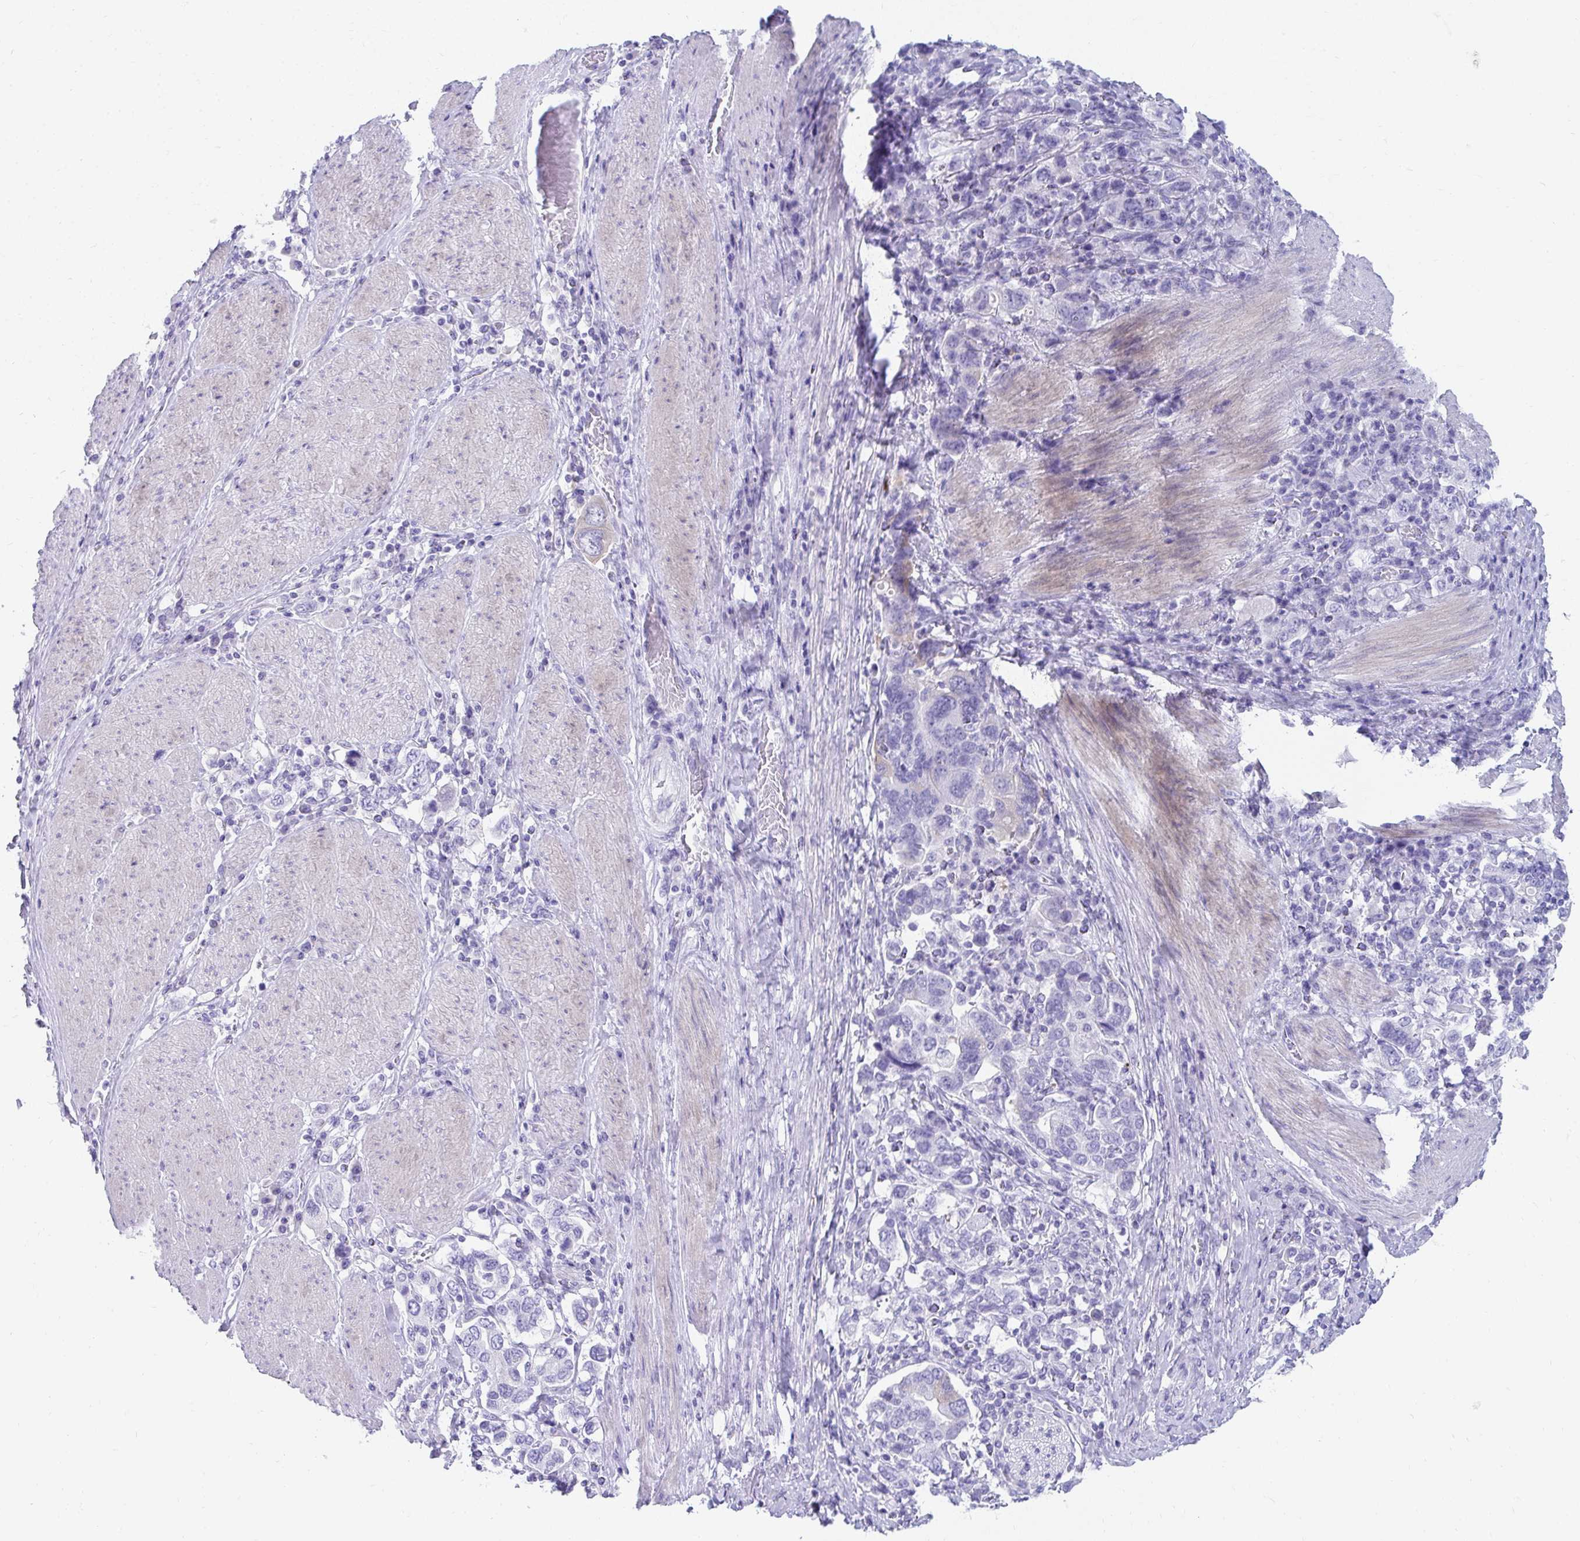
{"staining": {"intensity": "negative", "quantity": "none", "location": "none"}, "tissue": "stomach cancer", "cell_type": "Tumor cells", "image_type": "cancer", "snomed": [{"axis": "morphology", "description": "Adenocarcinoma, NOS"}, {"axis": "topography", "description": "Stomach, upper"}, {"axis": "topography", "description": "Stomach"}], "caption": "IHC photomicrograph of neoplastic tissue: adenocarcinoma (stomach) stained with DAB (3,3'-diaminobenzidine) demonstrates no significant protein staining in tumor cells.", "gene": "SEC14L3", "patient": {"sex": "male", "age": 62}}